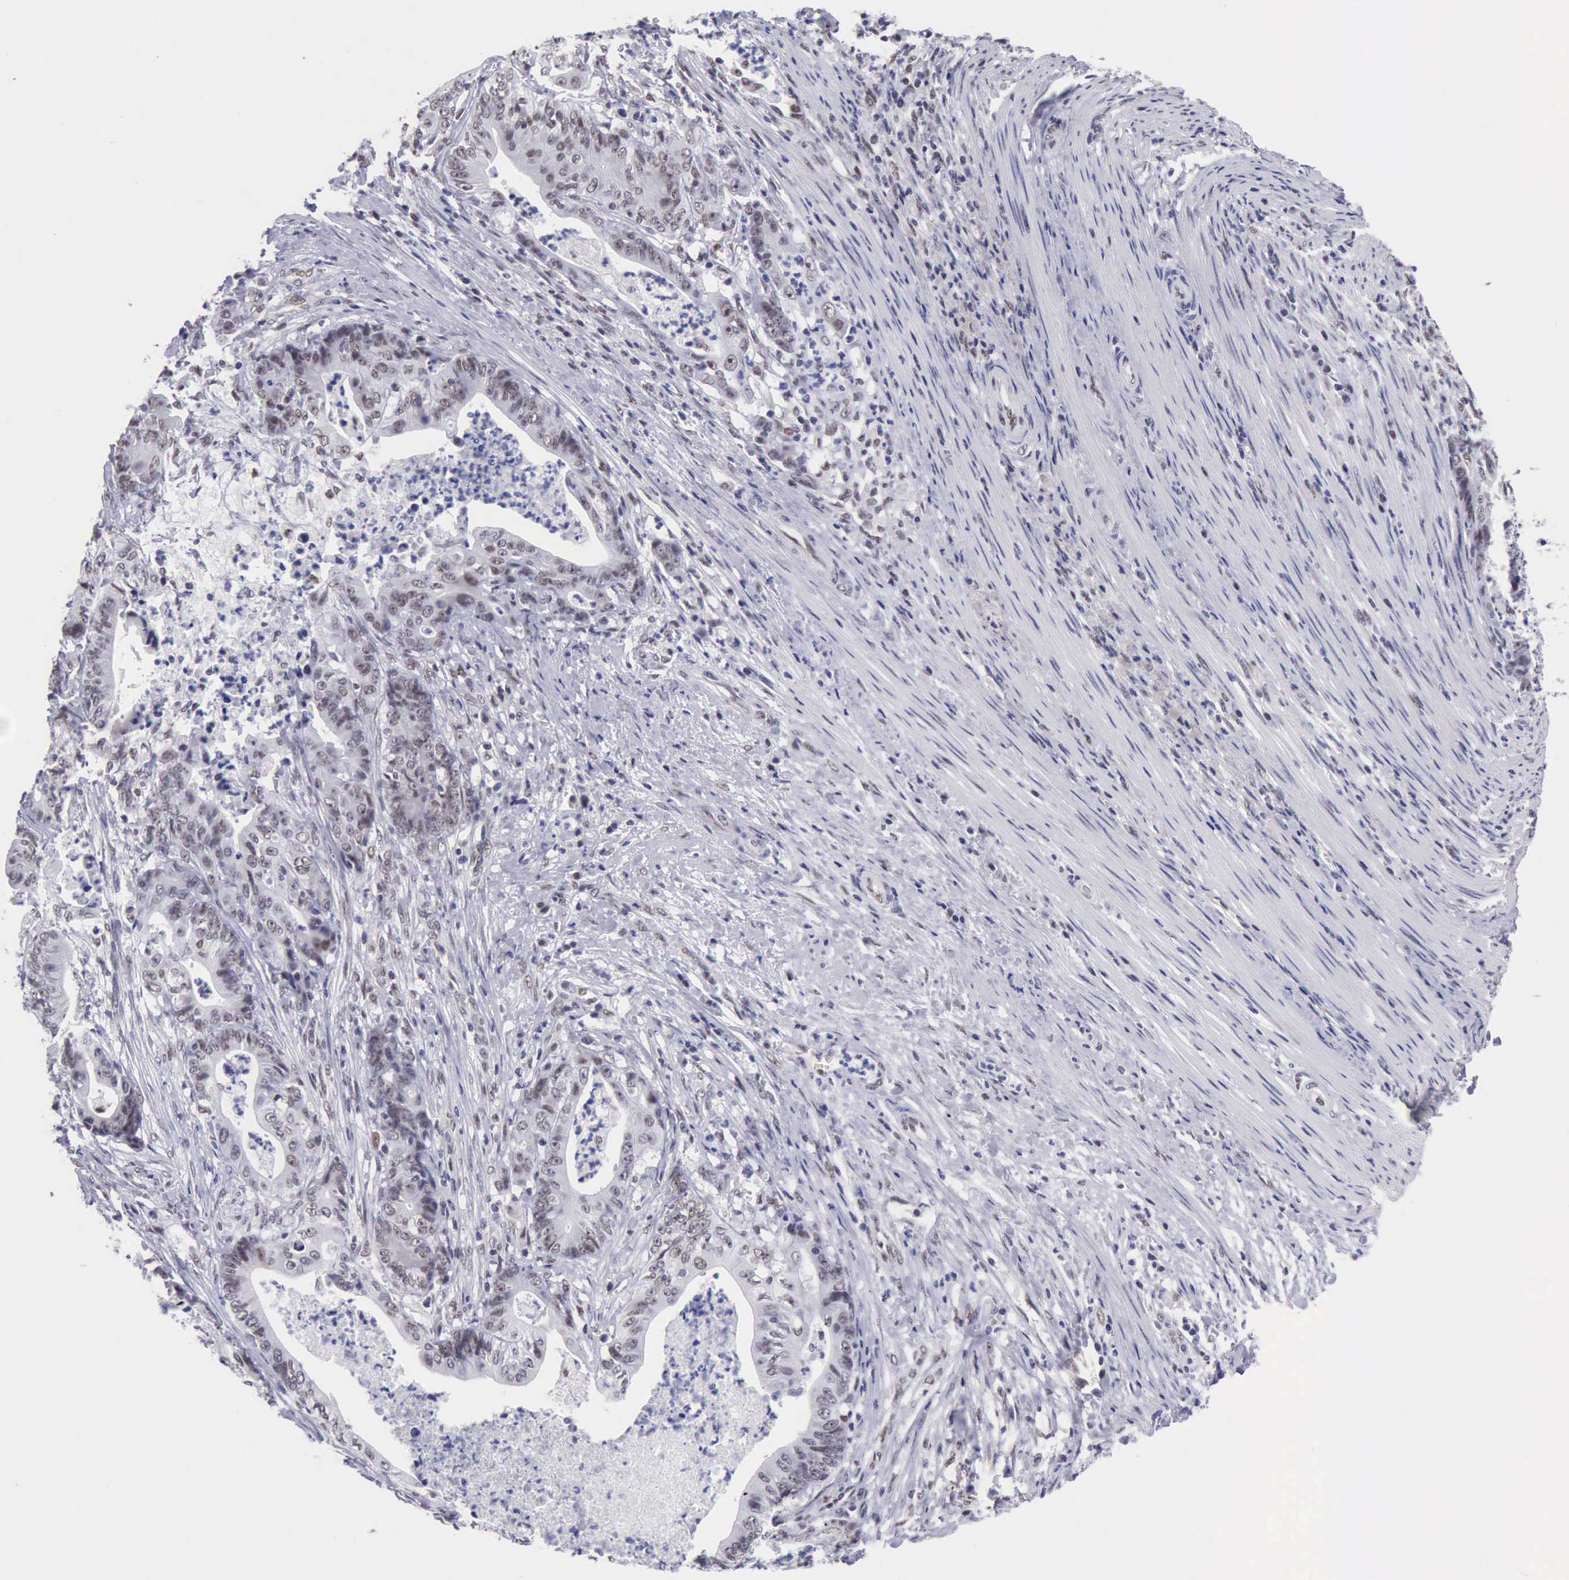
{"staining": {"intensity": "weak", "quantity": "25%-75%", "location": "nuclear"}, "tissue": "stomach cancer", "cell_type": "Tumor cells", "image_type": "cancer", "snomed": [{"axis": "morphology", "description": "Adenocarcinoma, NOS"}, {"axis": "topography", "description": "Stomach, lower"}], "caption": "A histopathology image showing weak nuclear positivity in about 25%-75% of tumor cells in stomach cancer, as visualized by brown immunohistochemical staining.", "gene": "ERCC4", "patient": {"sex": "female", "age": 86}}